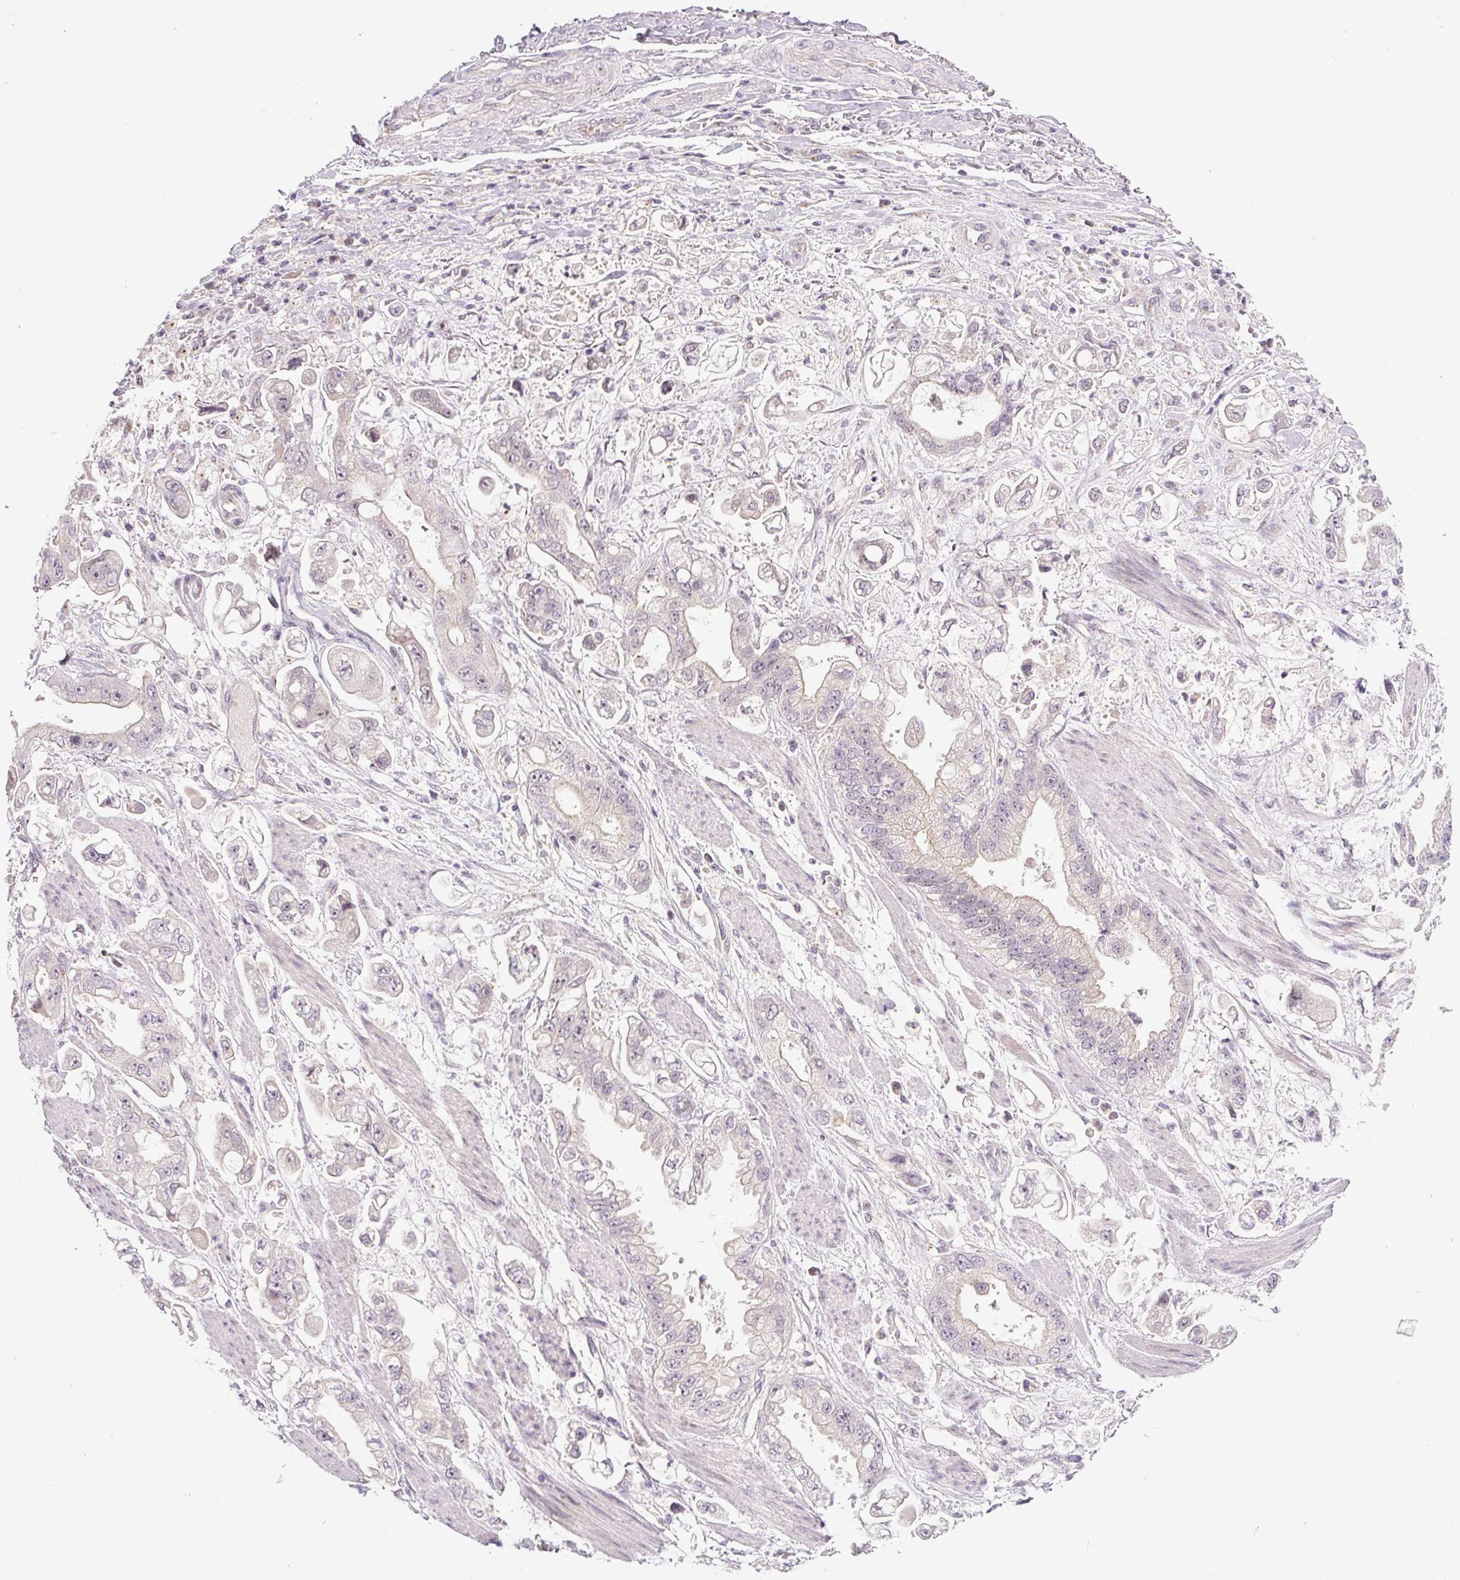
{"staining": {"intensity": "negative", "quantity": "none", "location": "none"}, "tissue": "stomach cancer", "cell_type": "Tumor cells", "image_type": "cancer", "snomed": [{"axis": "morphology", "description": "Adenocarcinoma, NOS"}, {"axis": "topography", "description": "Stomach"}], "caption": "Tumor cells are negative for brown protein staining in stomach cancer (adenocarcinoma). (DAB (3,3'-diaminobenzidine) IHC with hematoxylin counter stain).", "gene": "PCM1", "patient": {"sex": "male", "age": 62}}